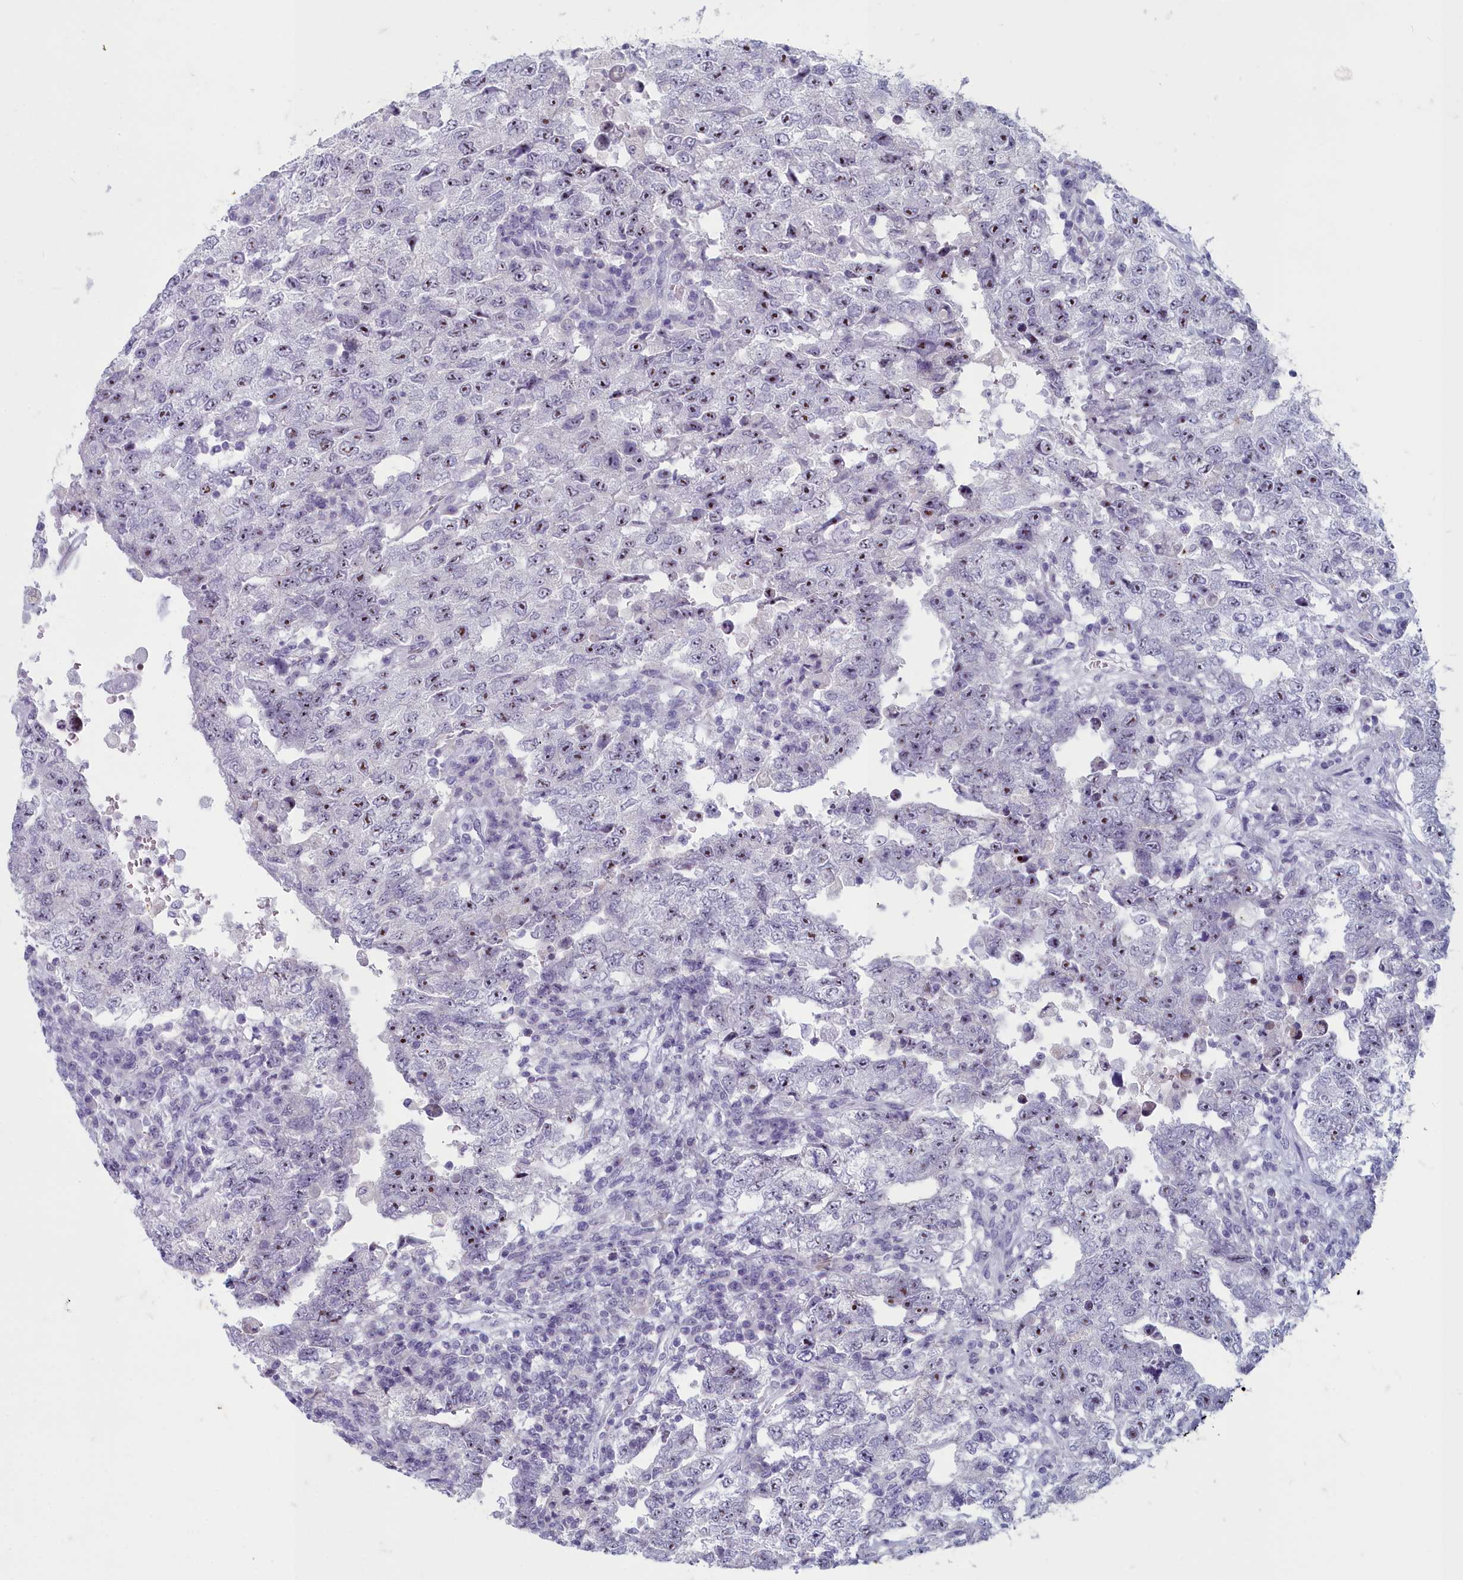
{"staining": {"intensity": "moderate", "quantity": ">75%", "location": "nuclear"}, "tissue": "testis cancer", "cell_type": "Tumor cells", "image_type": "cancer", "snomed": [{"axis": "morphology", "description": "Carcinoma, Embryonal, NOS"}, {"axis": "topography", "description": "Testis"}], "caption": "This is an image of immunohistochemistry staining of testis cancer, which shows moderate positivity in the nuclear of tumor cells.", "gene": "INSYN2A", "patient": {"sex": "male", "age": 26}}